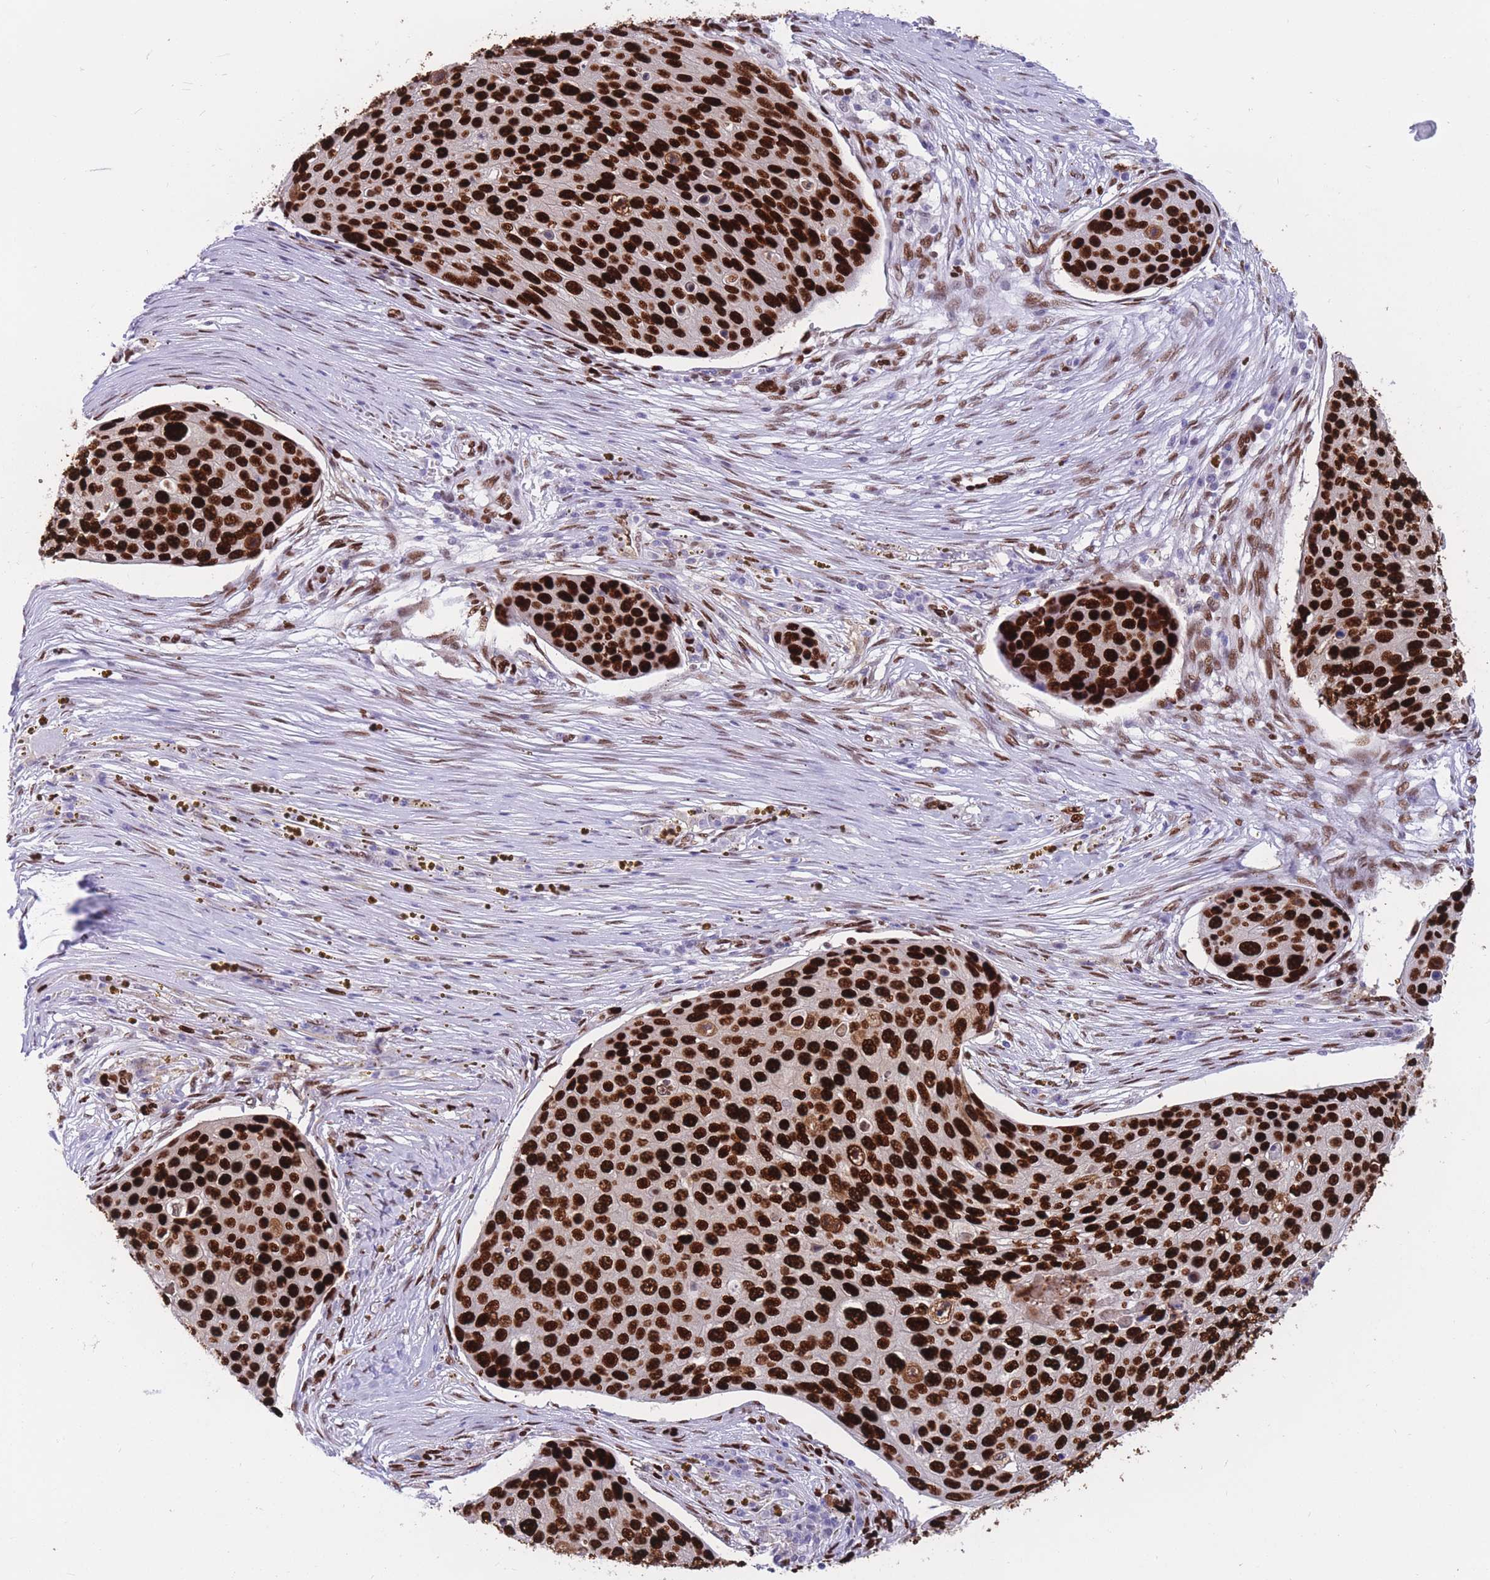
{"staining": {"intensity": "strong", "quantity": ">75%", "location": "nuclear"}, "tissue": "skin cancer", "cell_type": "Tumor cells", "image_type": "cancer", "snomed": [{"axis": "morphology", "description": "Squamous cell carcinoma, NOS"}, {"axis": "topography", "description": "Skin"}], "caption": "Tumor cells show high levels of strong nuclear expression in about >75% of cells in skin squamous cell carcinoma. Using DAB (brown) and hematoxylin (blue) stains, captured at high magnification using brightfield microscopy.", "gene": "NASP", "patient": {"sex": "male", "age": 71}}